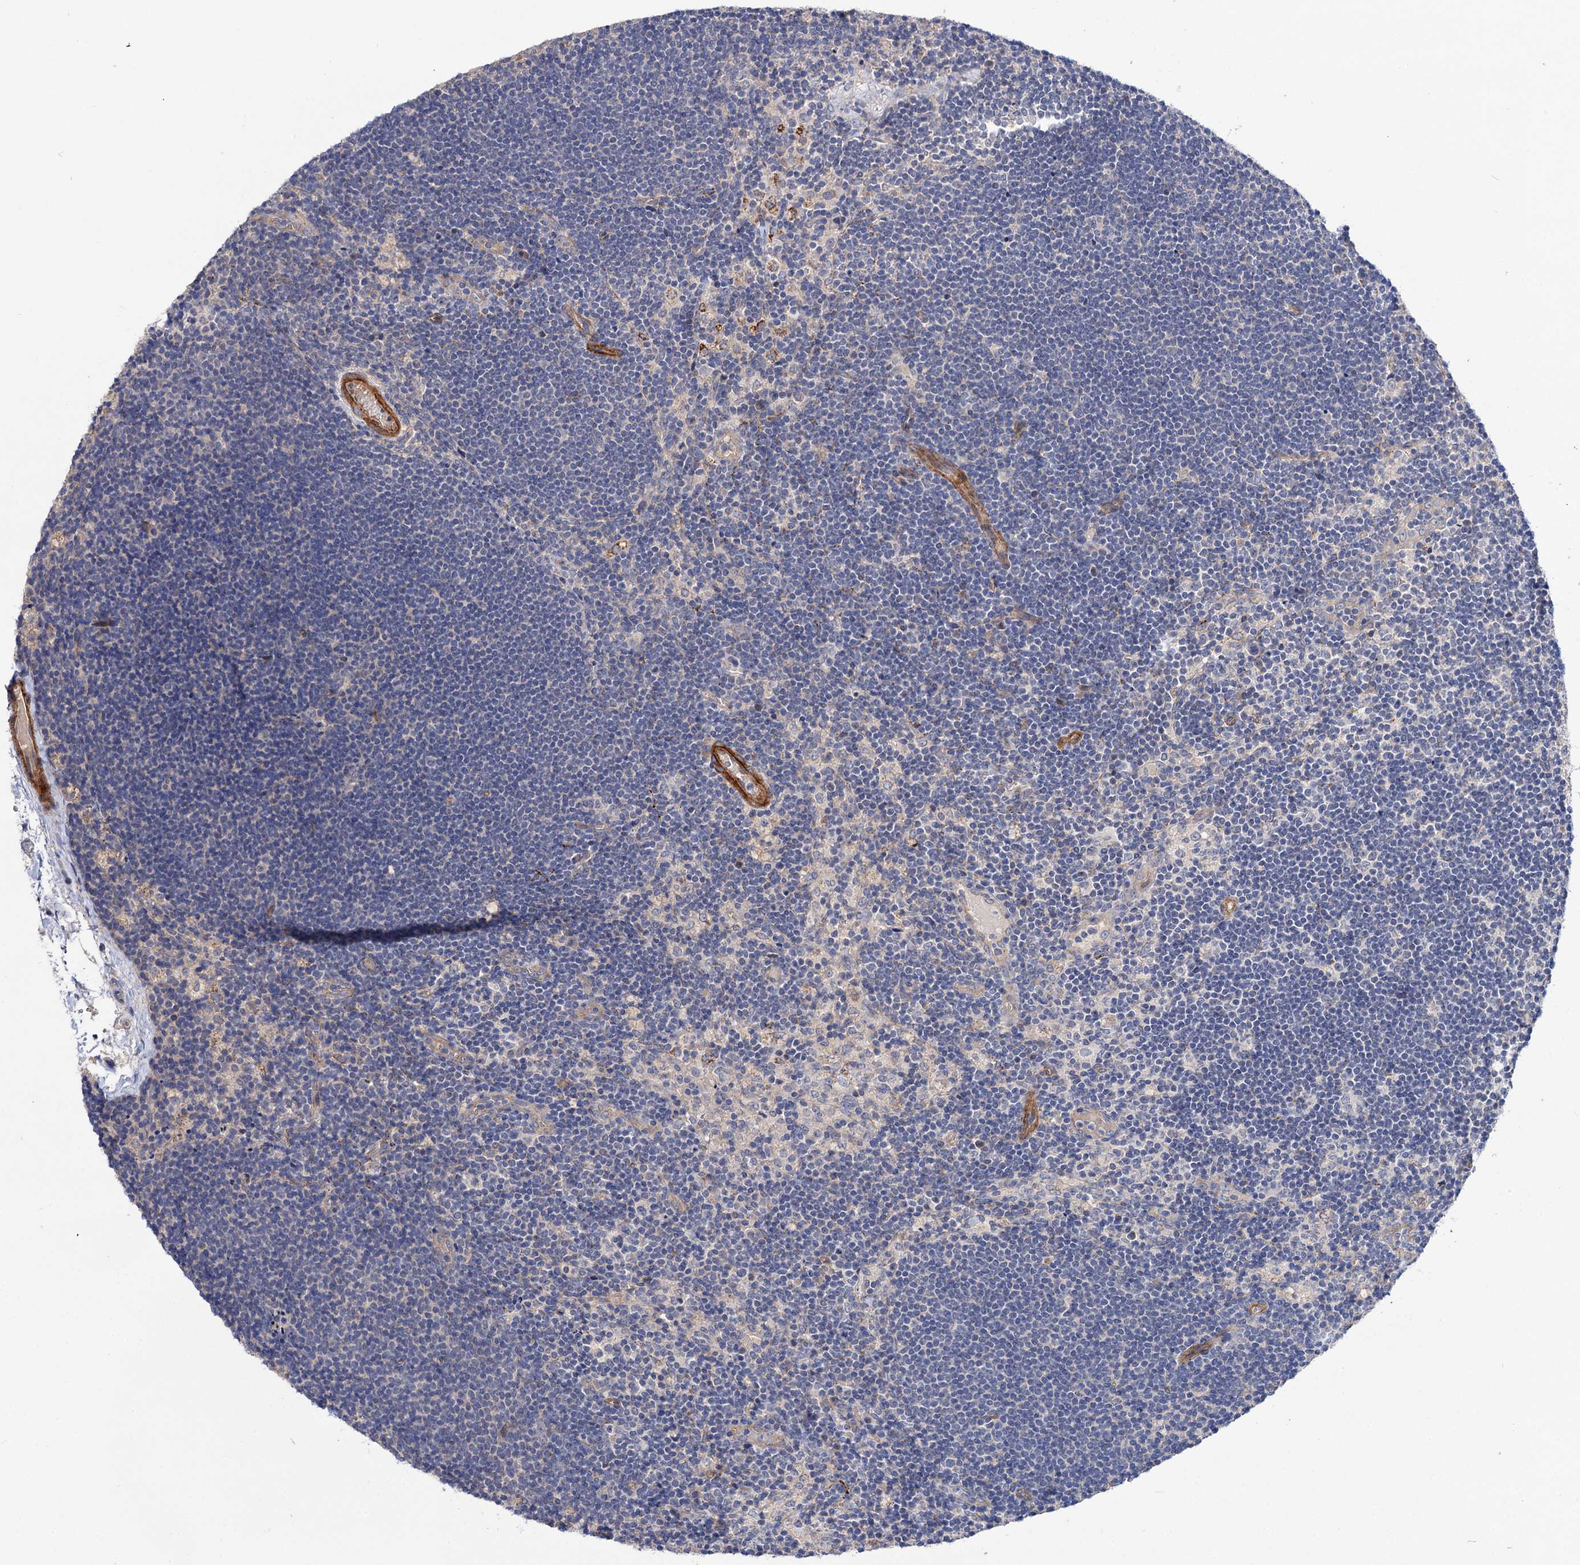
{"staining": {"intensity": "negative", "quantity": "none", "location": "none"}, "tissue": "lymph node", "cell_type": "Germinal center cells", "image_type": "normal", "snomed": [{"axis": "morphology", "description": "Normal tissue, NOS"}, {"axis": "topography", "description": "Lymph node"}], "caption": "This micrograph is of benign lymph node stained with immunohistochemistry (IHC) to label a protein in brown with the nuclei are counter-stained blue. There is no positivity in germinal center cells.", "gene": "NUDCD2", "patient": {"sex": "male", "age": 24}}